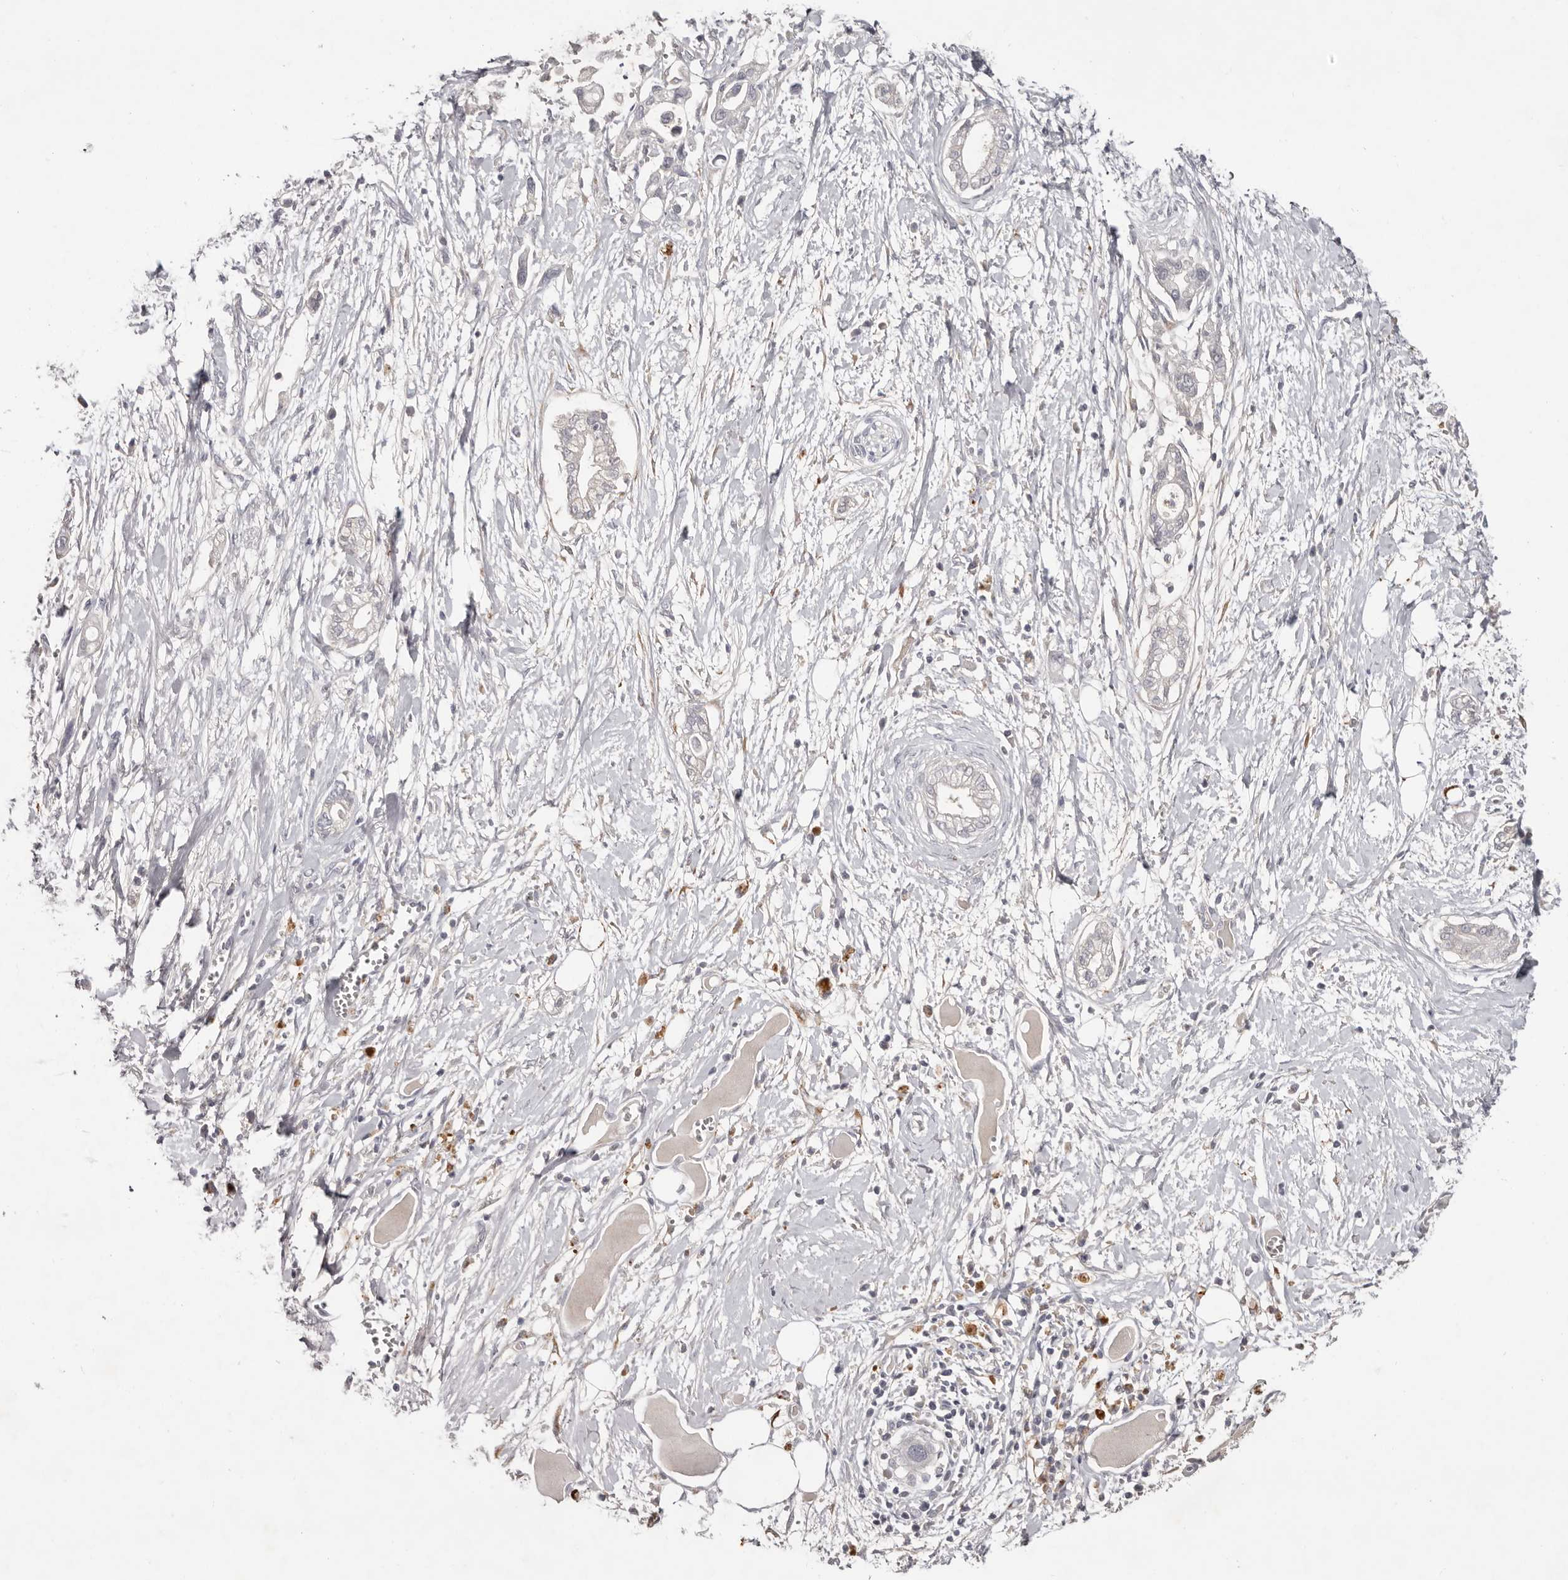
{"staining": {"intensity": "negative", "quantity": "none", "location": "none"}, "tissue": "pancreatic cancer", "cell_type": "Tumor cells", "image_type": "cancer", "snomed": [{"axis": "morphology", "description": "Adenocarcinoma, NOS"}, {"axis": "topography", "description": "Pancreas"}], "caption": "Immunohistochemistry photomicrograph of neoplastic tissue: human pancreatic adenocarcinoma stained with DAB displays no significant protein staining in tumor cells.", "gene": "SCUBE2", "patient": {"sex": "male", "age": 68}}